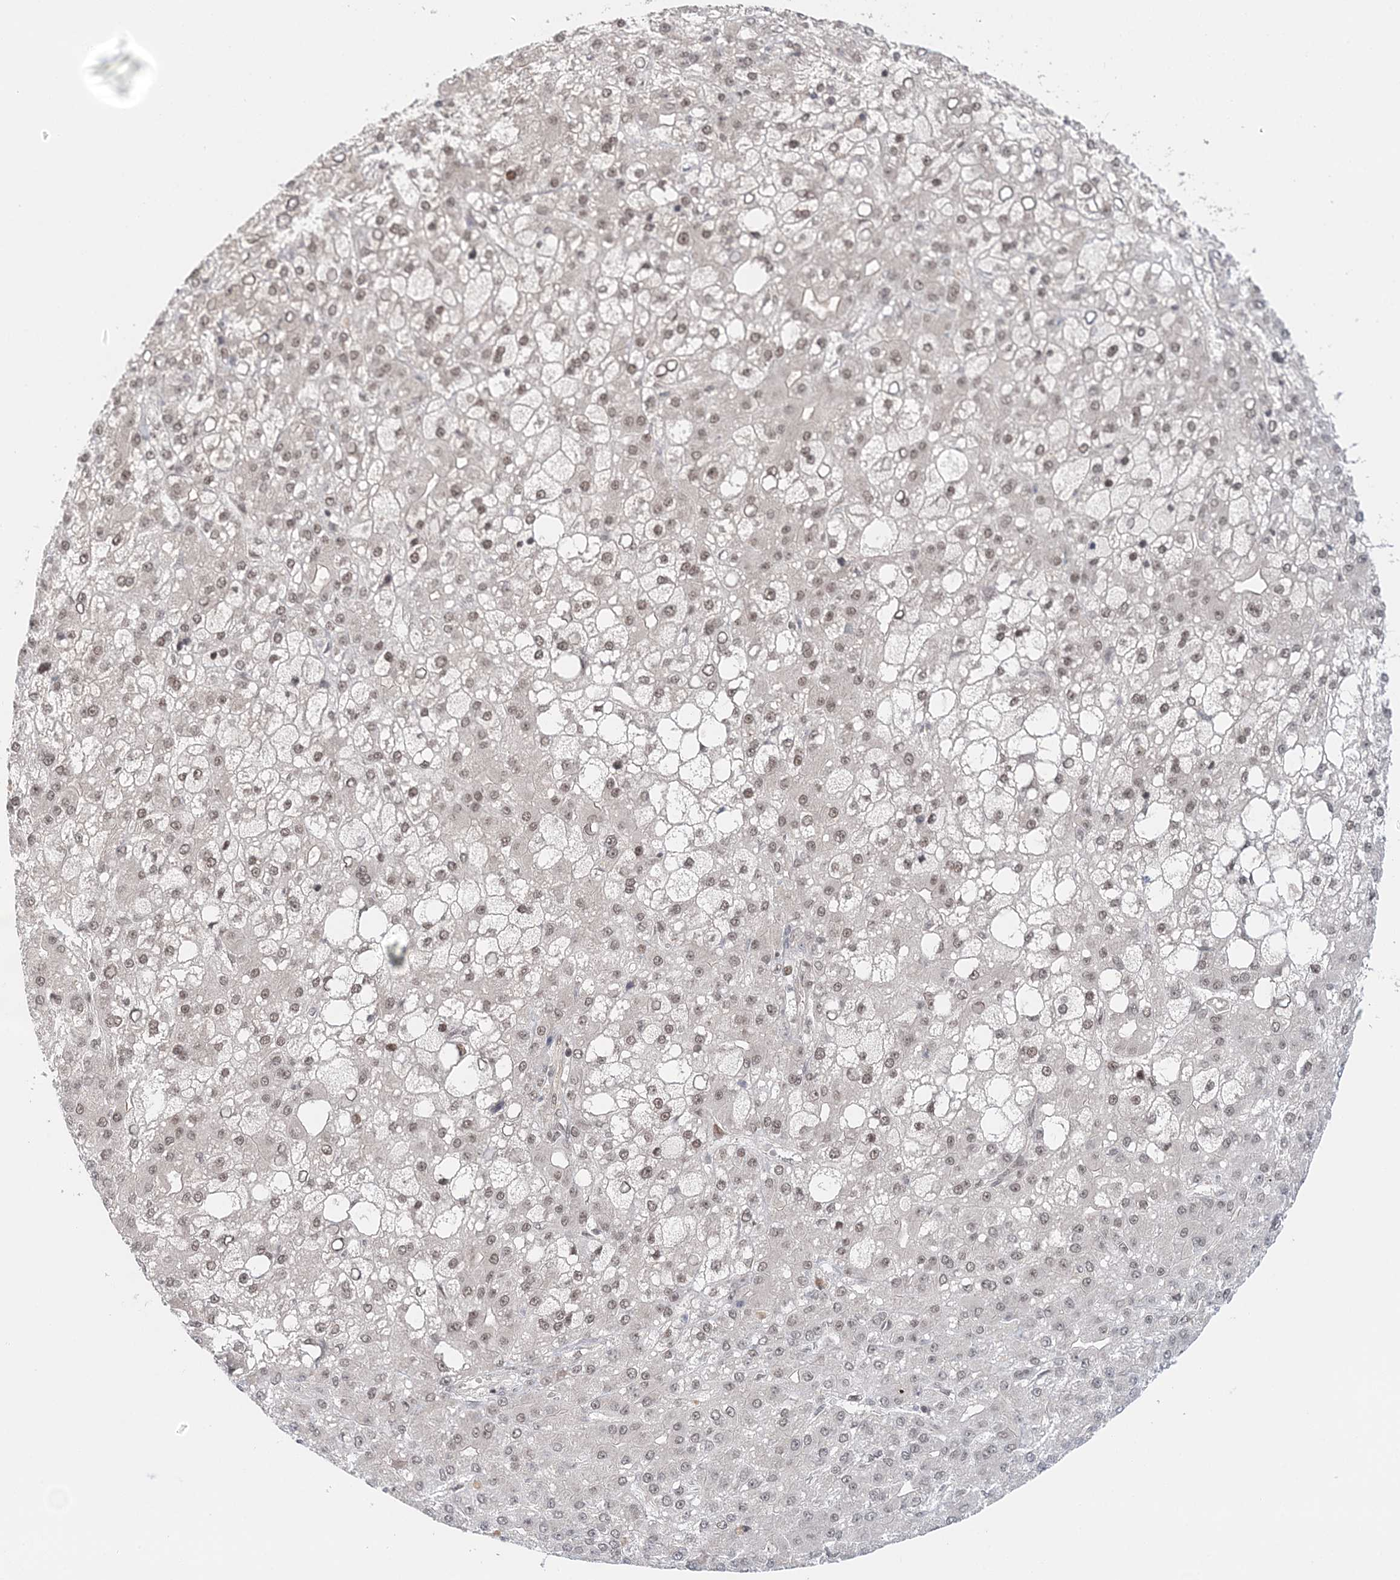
{"staining": {"intensity": "weak", "quantity": "25%-75%", "location": "nuclear"}, "tissue": "liver cancer", "cell_type": "Tumor cells", "image_type": "cancer", "snomed": [{"axis": "morphology", "description": "Carcinoma, Hepatocellular, NOS"}, {"axis": "topography", "description": "Liver"}], "caption": "Tumor cells demonstrate low levels of weak nuclear positivity in approximately 25%-75% of cells in liver cancer (hepatocellular carcinoma).", "gene": "NOA1", "patient": {"sex": "male", "age": 67}}